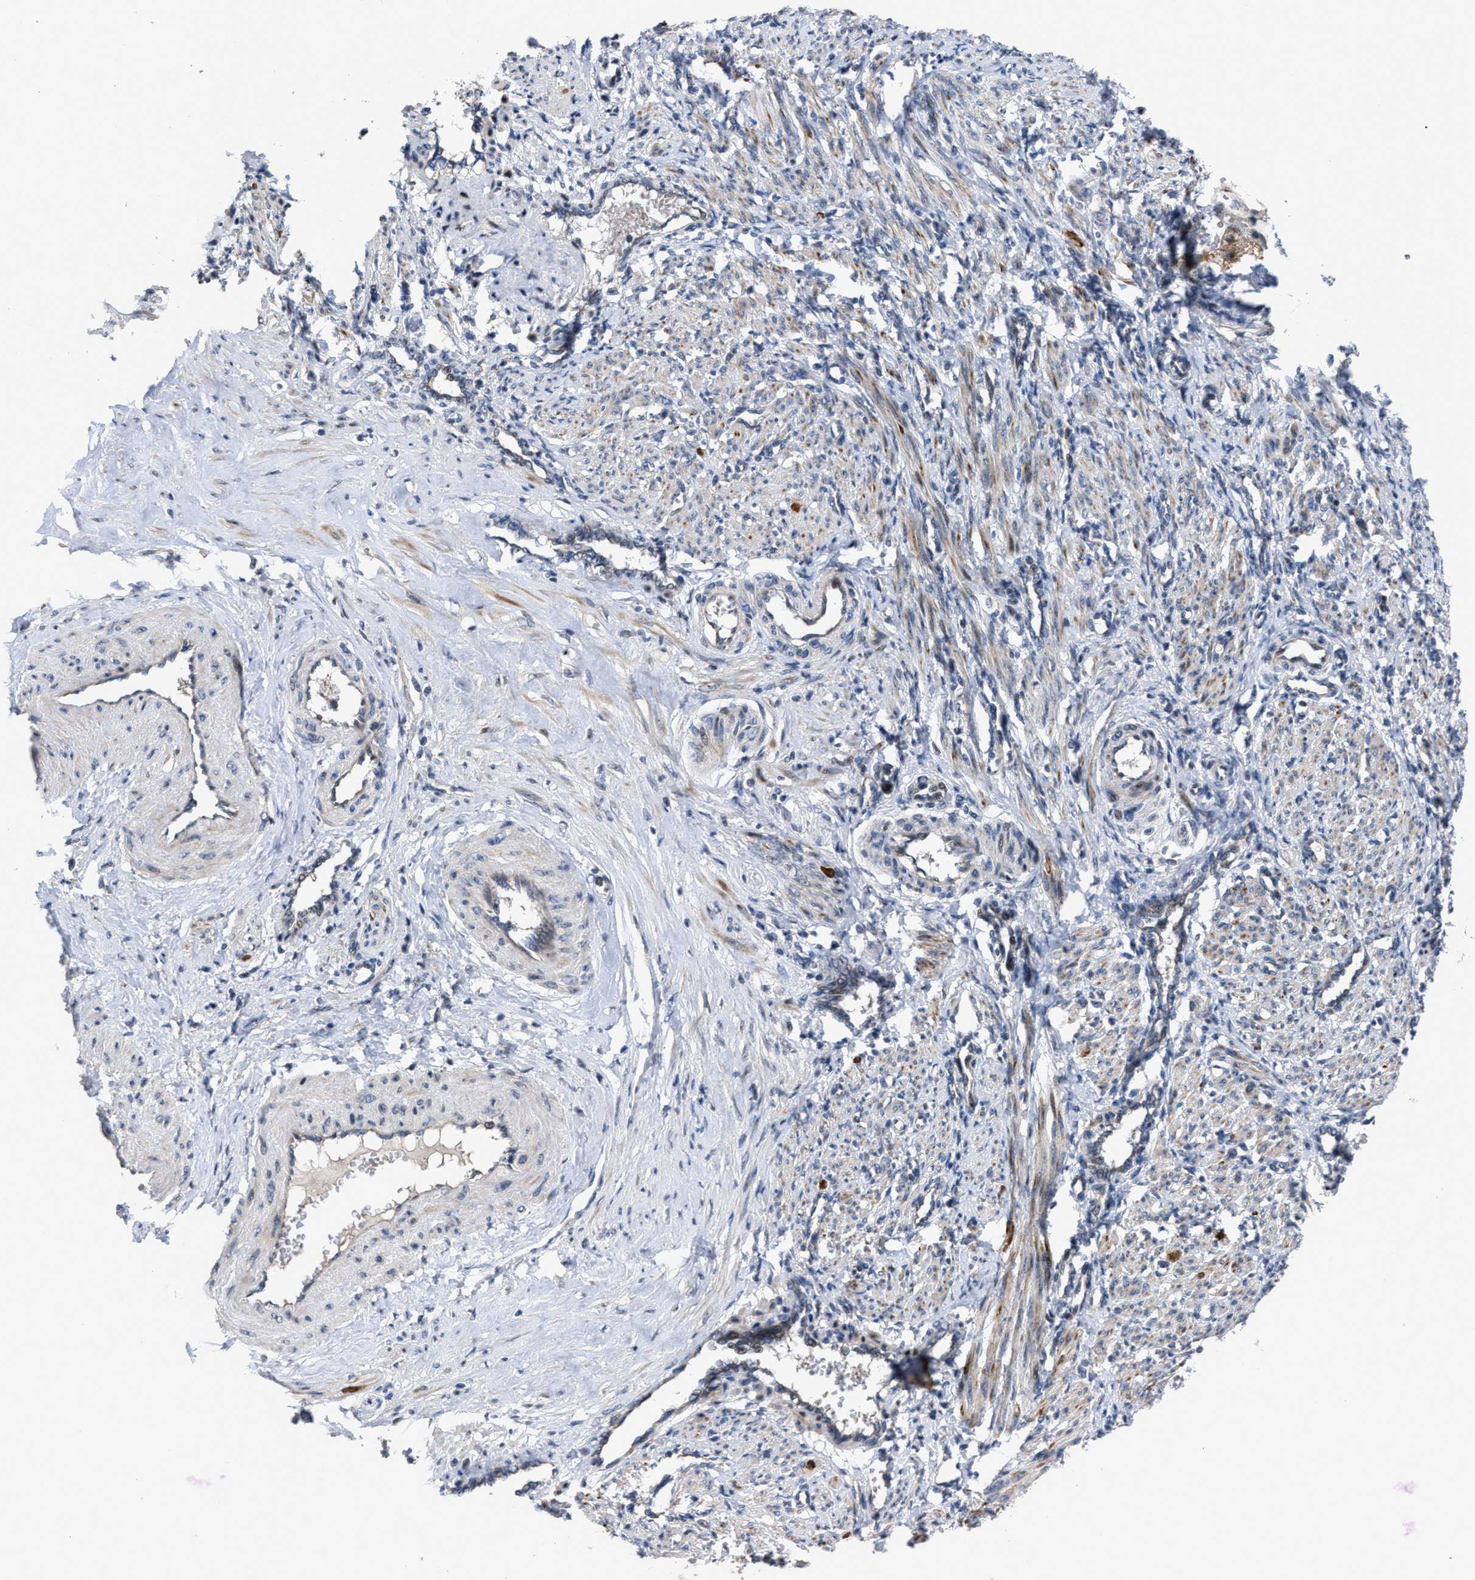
{"staining": {"intensity": "strong", "quantity": "25%-75%", "location": "cytoplasmic/membranous"}, "tissue": "smooth muscle", "cell_type": "Smooth muscle cells", "image_type": "normal", "snomed": [{"axis": "morphology", "description": "Normal tissue, NOS"}, {"axis": "topography", "description": "Endometrium"}], "caption": "IHC (DAB (3,3'-diaminobenzidine)) staining of normal smooth muscle shows strong cytoplasmic/membranous protein expression in about 25%-75% of smooth muscle cells. (brown staining indicates protein expression, while blue staining denotes nuclei).", "gene": "HAUS6", "patient": {"sex": "female", "age": 33}}